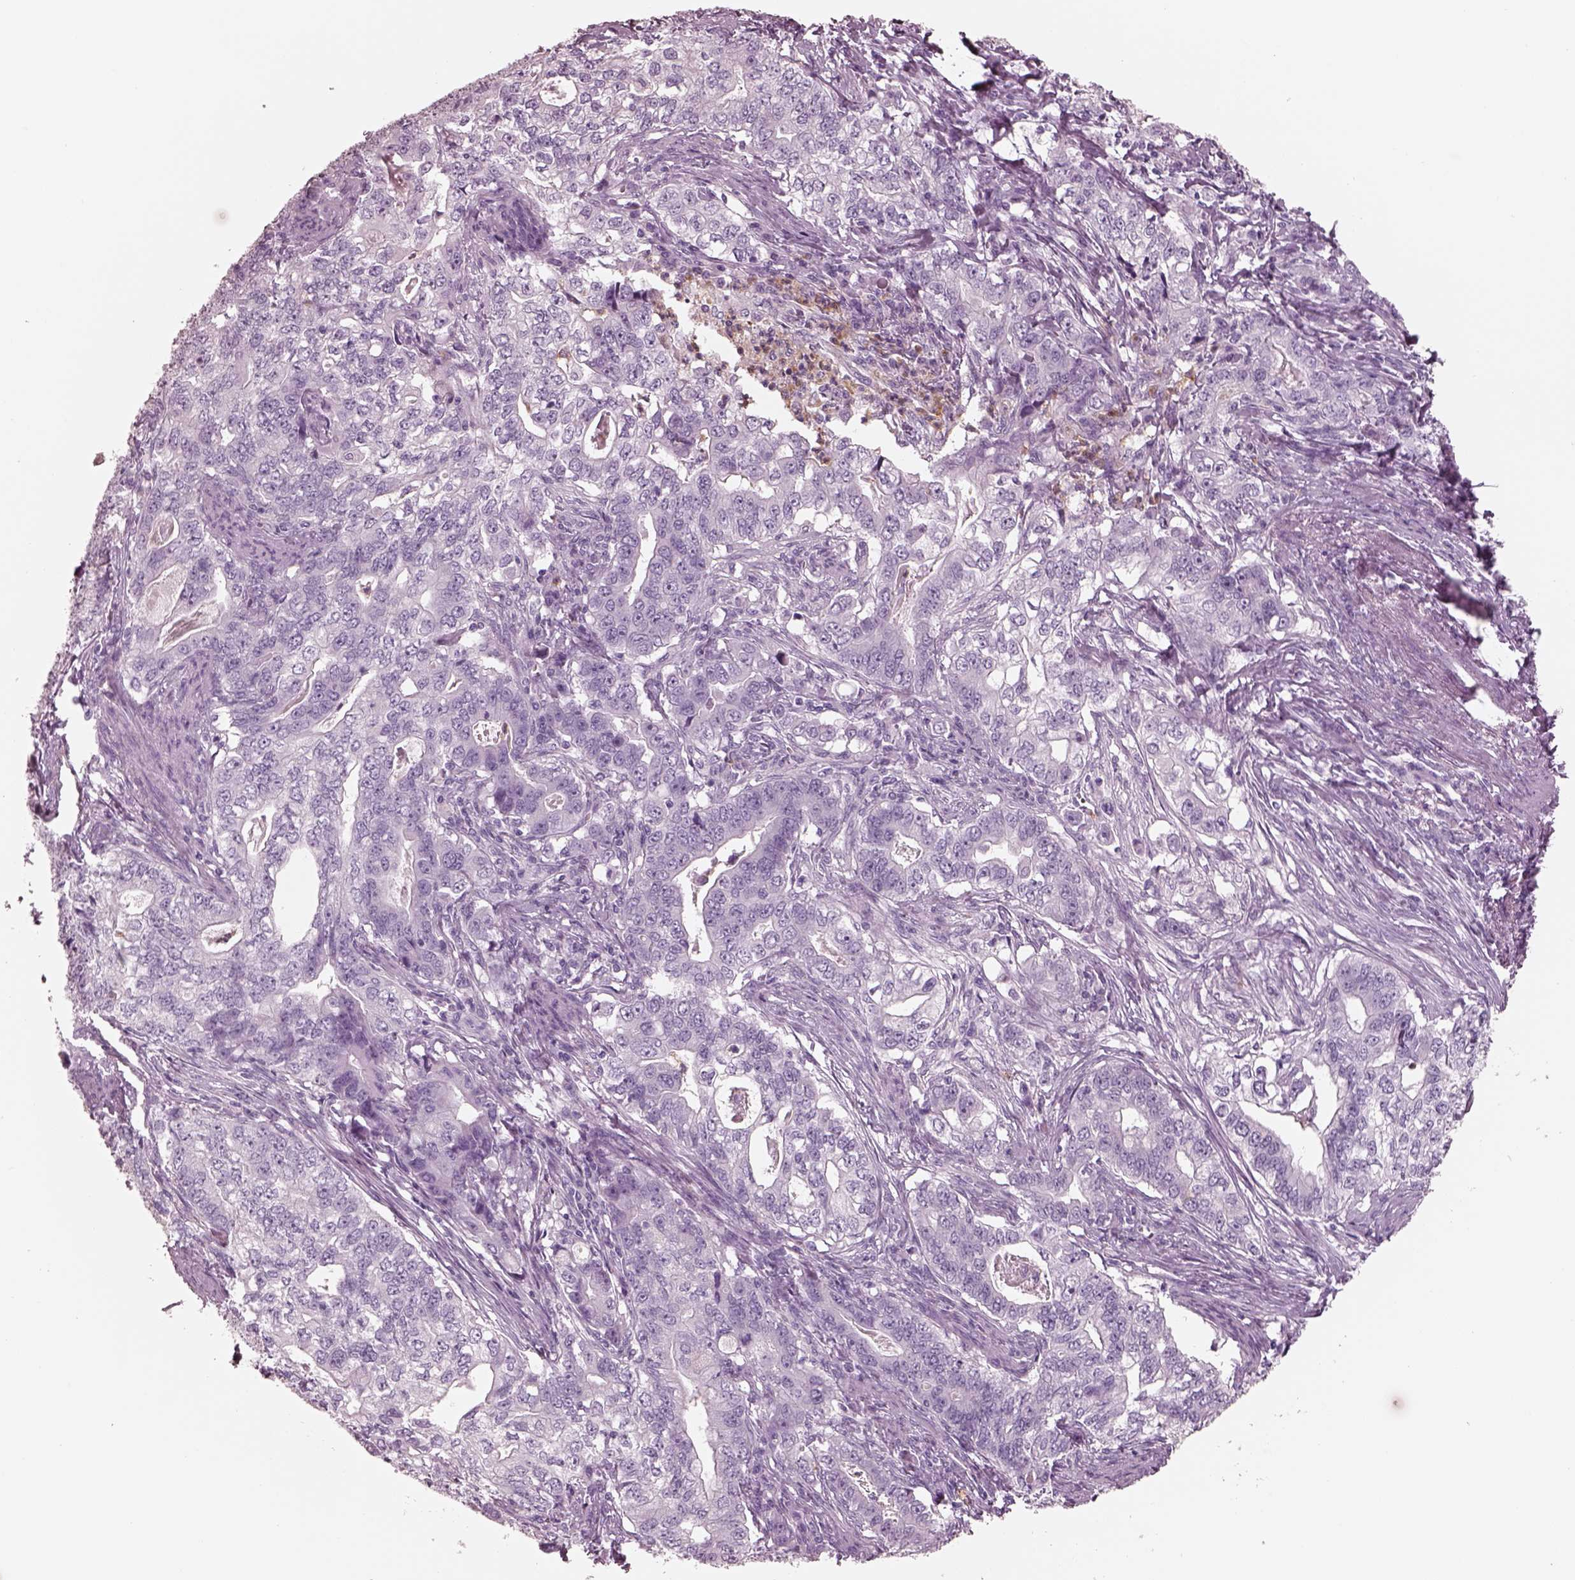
{"staining": {"intensity": "negative", "quantity": "none", "location": "none"}, "tissue": "stomach cancer", "cell_type": "Tumor cells", "image_type": "cancer", "snomed": [{"axis": "morphology", "description": "Adenocarcinoma, NOS"}, {"axis": "topography", "description": "Stomach, lower"}], "caption": "Human stomach adenocarcinoma stained for a protein using IHC displays no positivity in tumor cells.", "gene": "ELANE", "patient": {"sex": "female", "age": 72}}